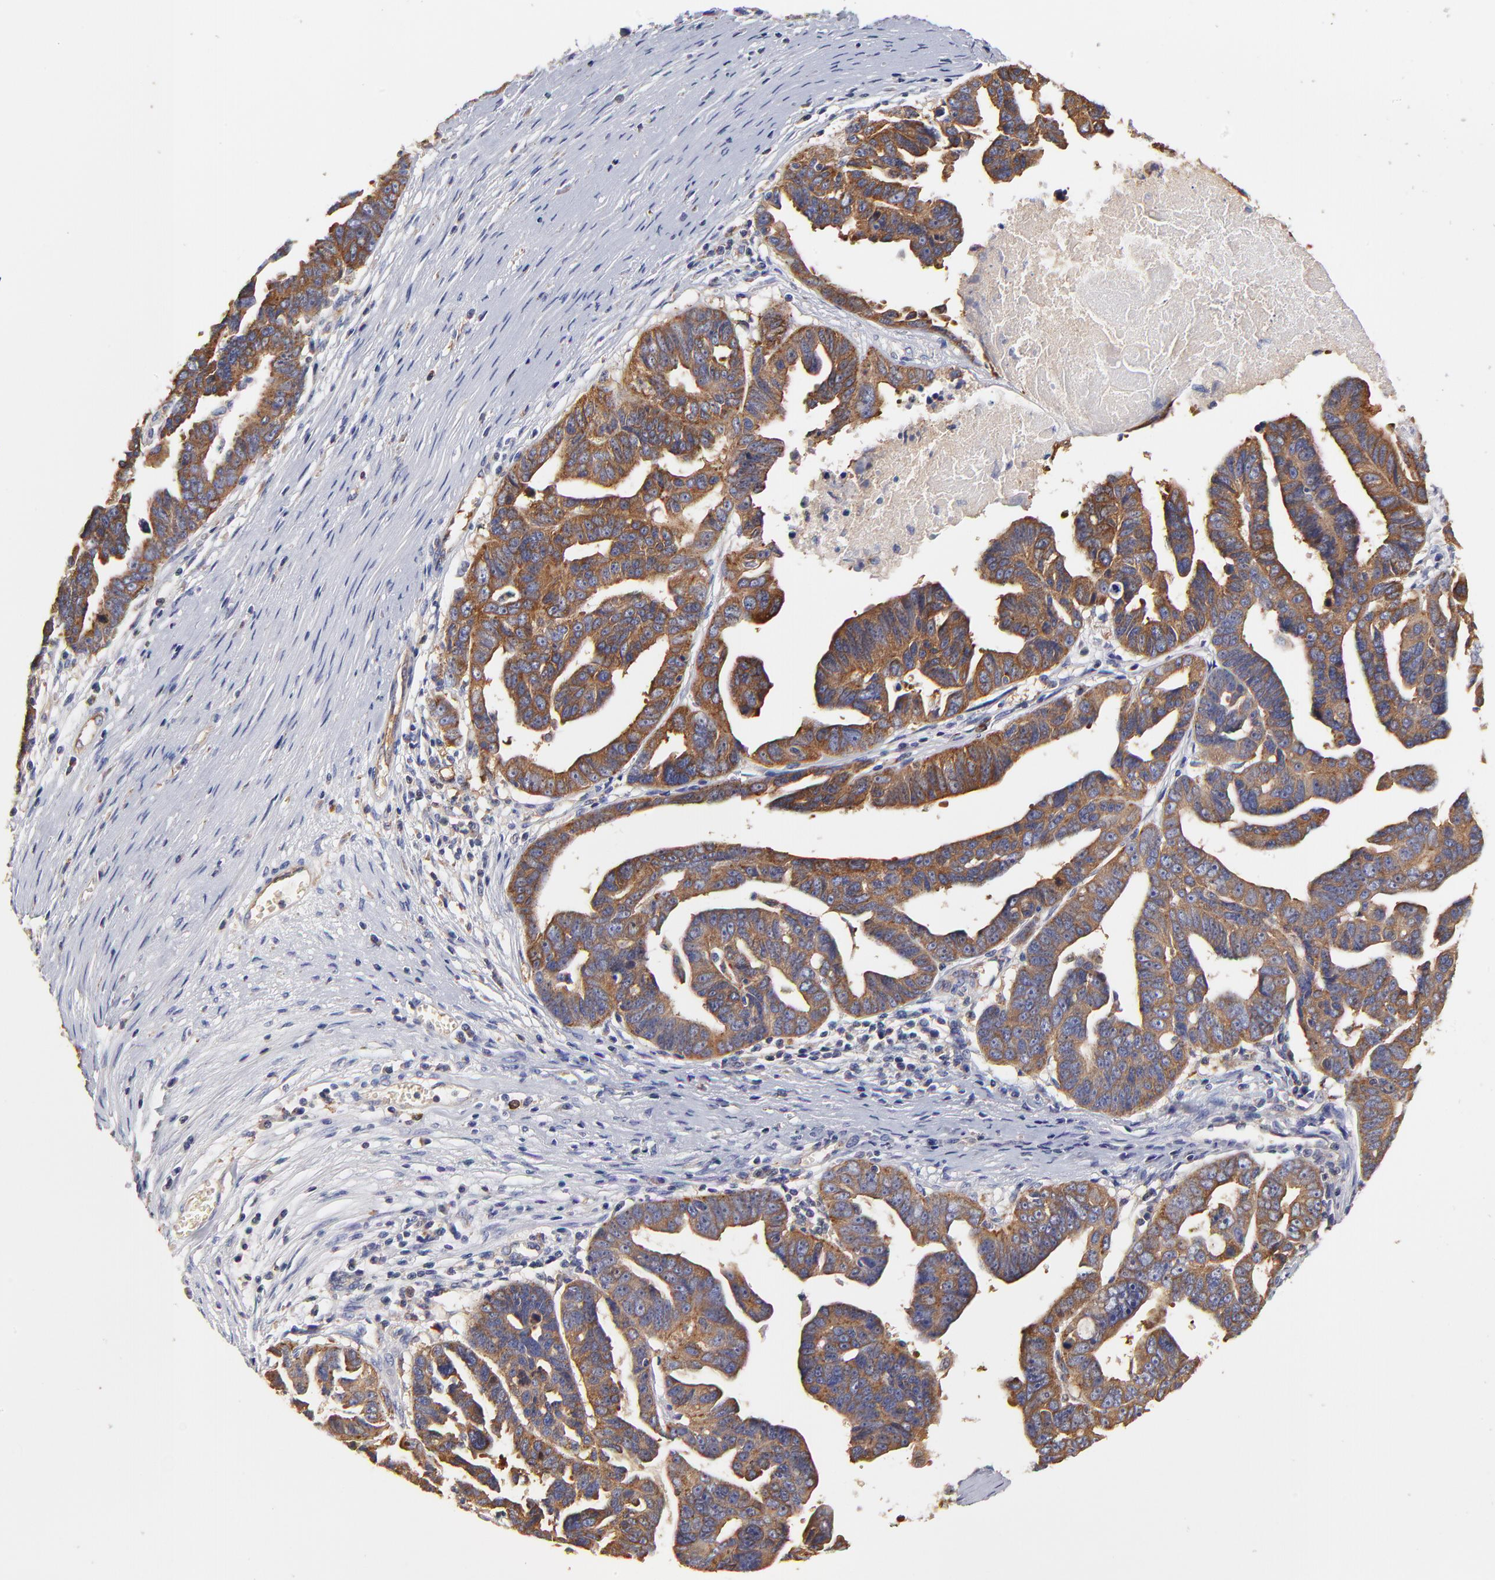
{"staining": {"intensity": "moderate", "quantity": ">75%", "location": "cytoplasmic/membranous"}, "tissue": "ovarian cancer", "cell_type": "Tumor cells", "image_type": "cancer", "snomed": [{"axis": "morphology", "description": "Carcinoma, endometroid"}, {"axis": "morphology", "description": "Cystadenocarcinoma, serous, NOS"}, {"axis": "topography", "description": "Ovary"}], "caption": "This histopathology image displays IHC staining of human ovarian serous cystadenocarcinoma, with medium moderate cytoplasmic/membranous expression in approximately >75% of tumor cells.", "gene": "CD2AP", "patient": {"sex": "female", "age": 45}}